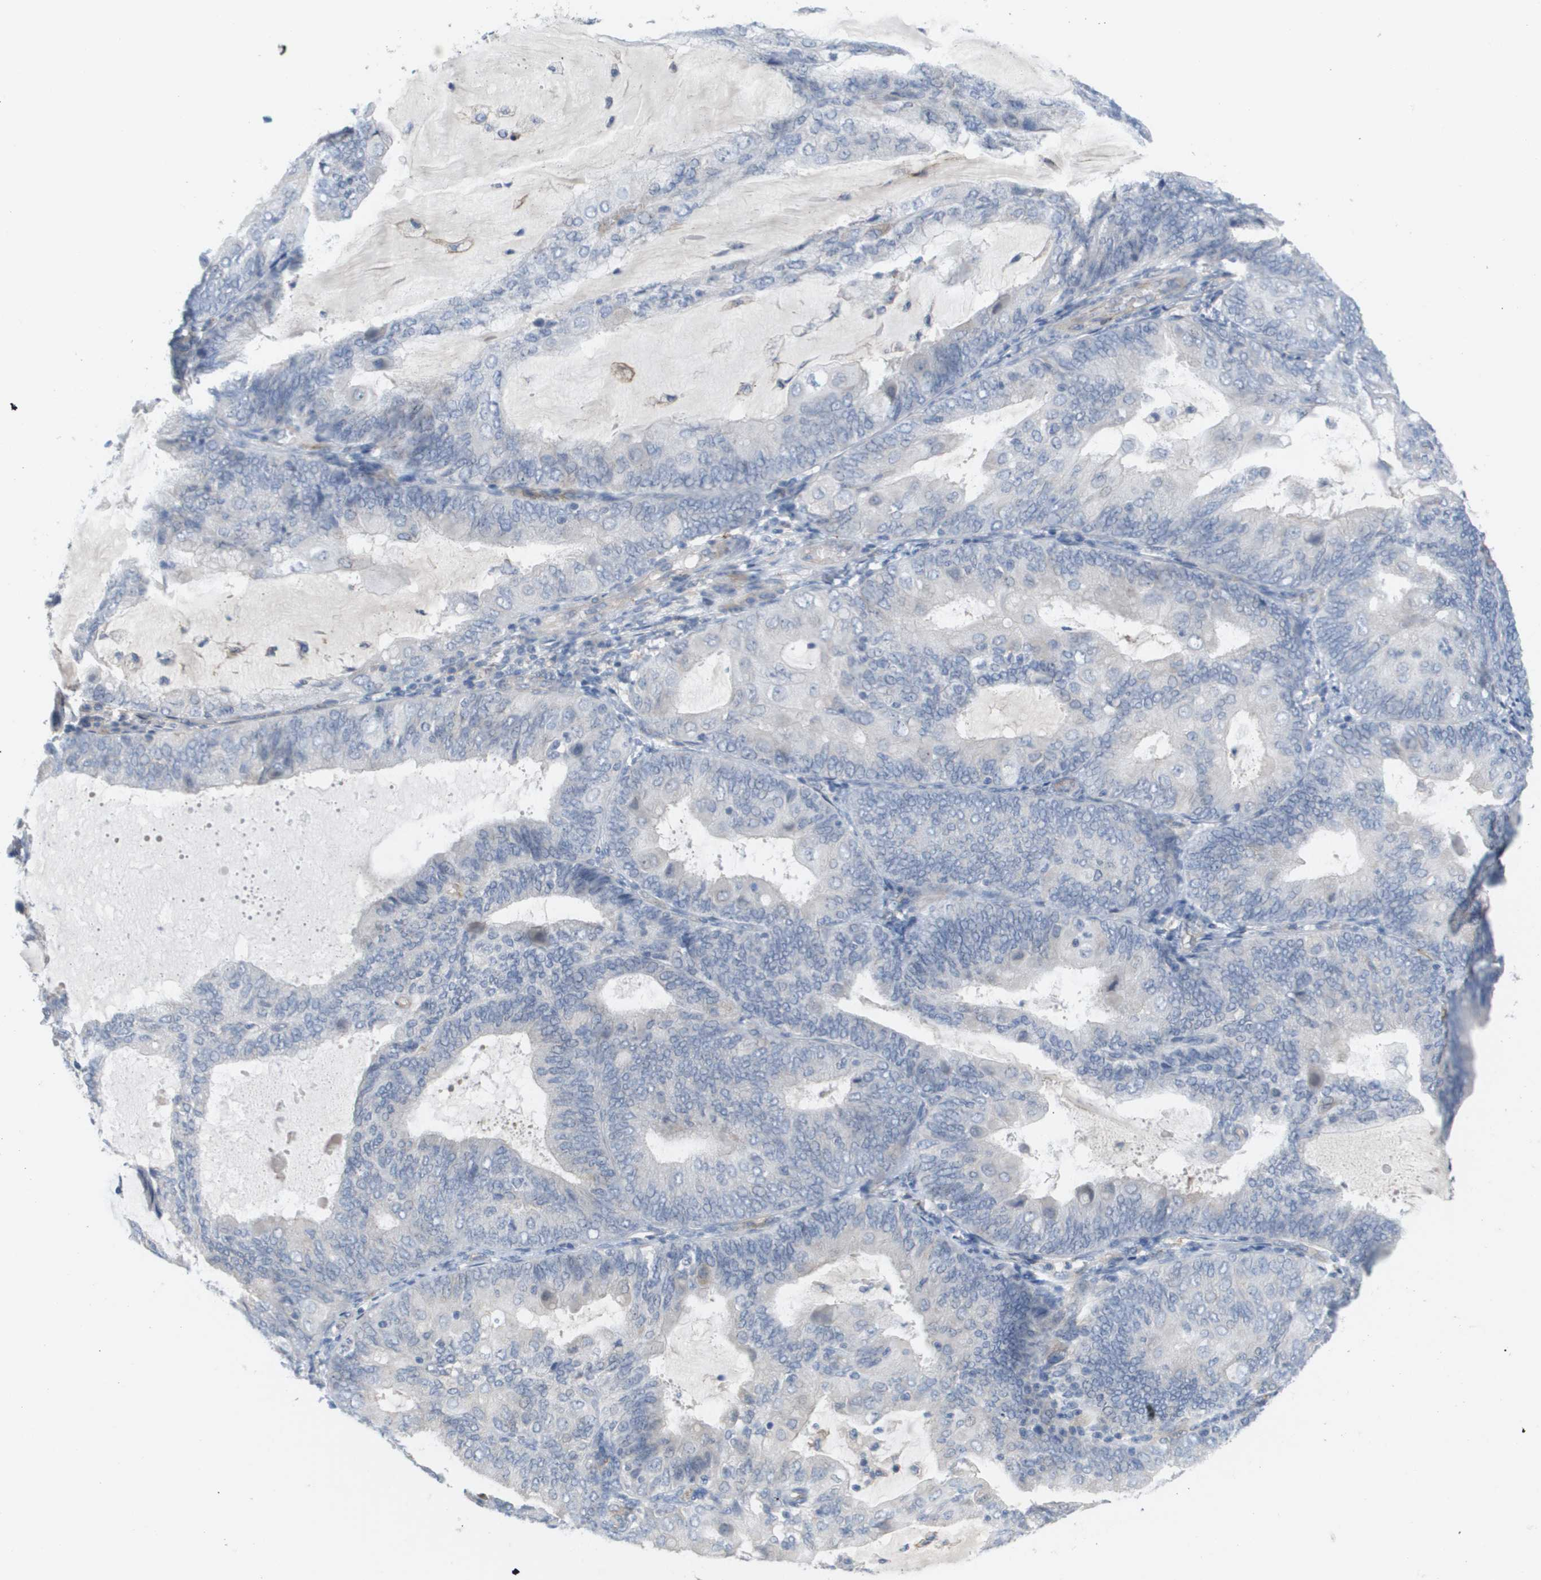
{"staining": {"intensity": "negative", "quantity": "none", "location": "none"}, "tissue": "endometrial cancer", "cell_type": "Tumor cells", "image_type": "cancer", "snomed": [{"axis": "morphology", "description": "Adenocarcinoma, NOS"}, {"axis": "topography", "description": "Endometrium"}], "caption": "Tumor cells are negative for brown protein staining in adenocarcinoma (endometrial).", "gene": "ANGPT2", "patient": {"sex": "female", "age": 81}}